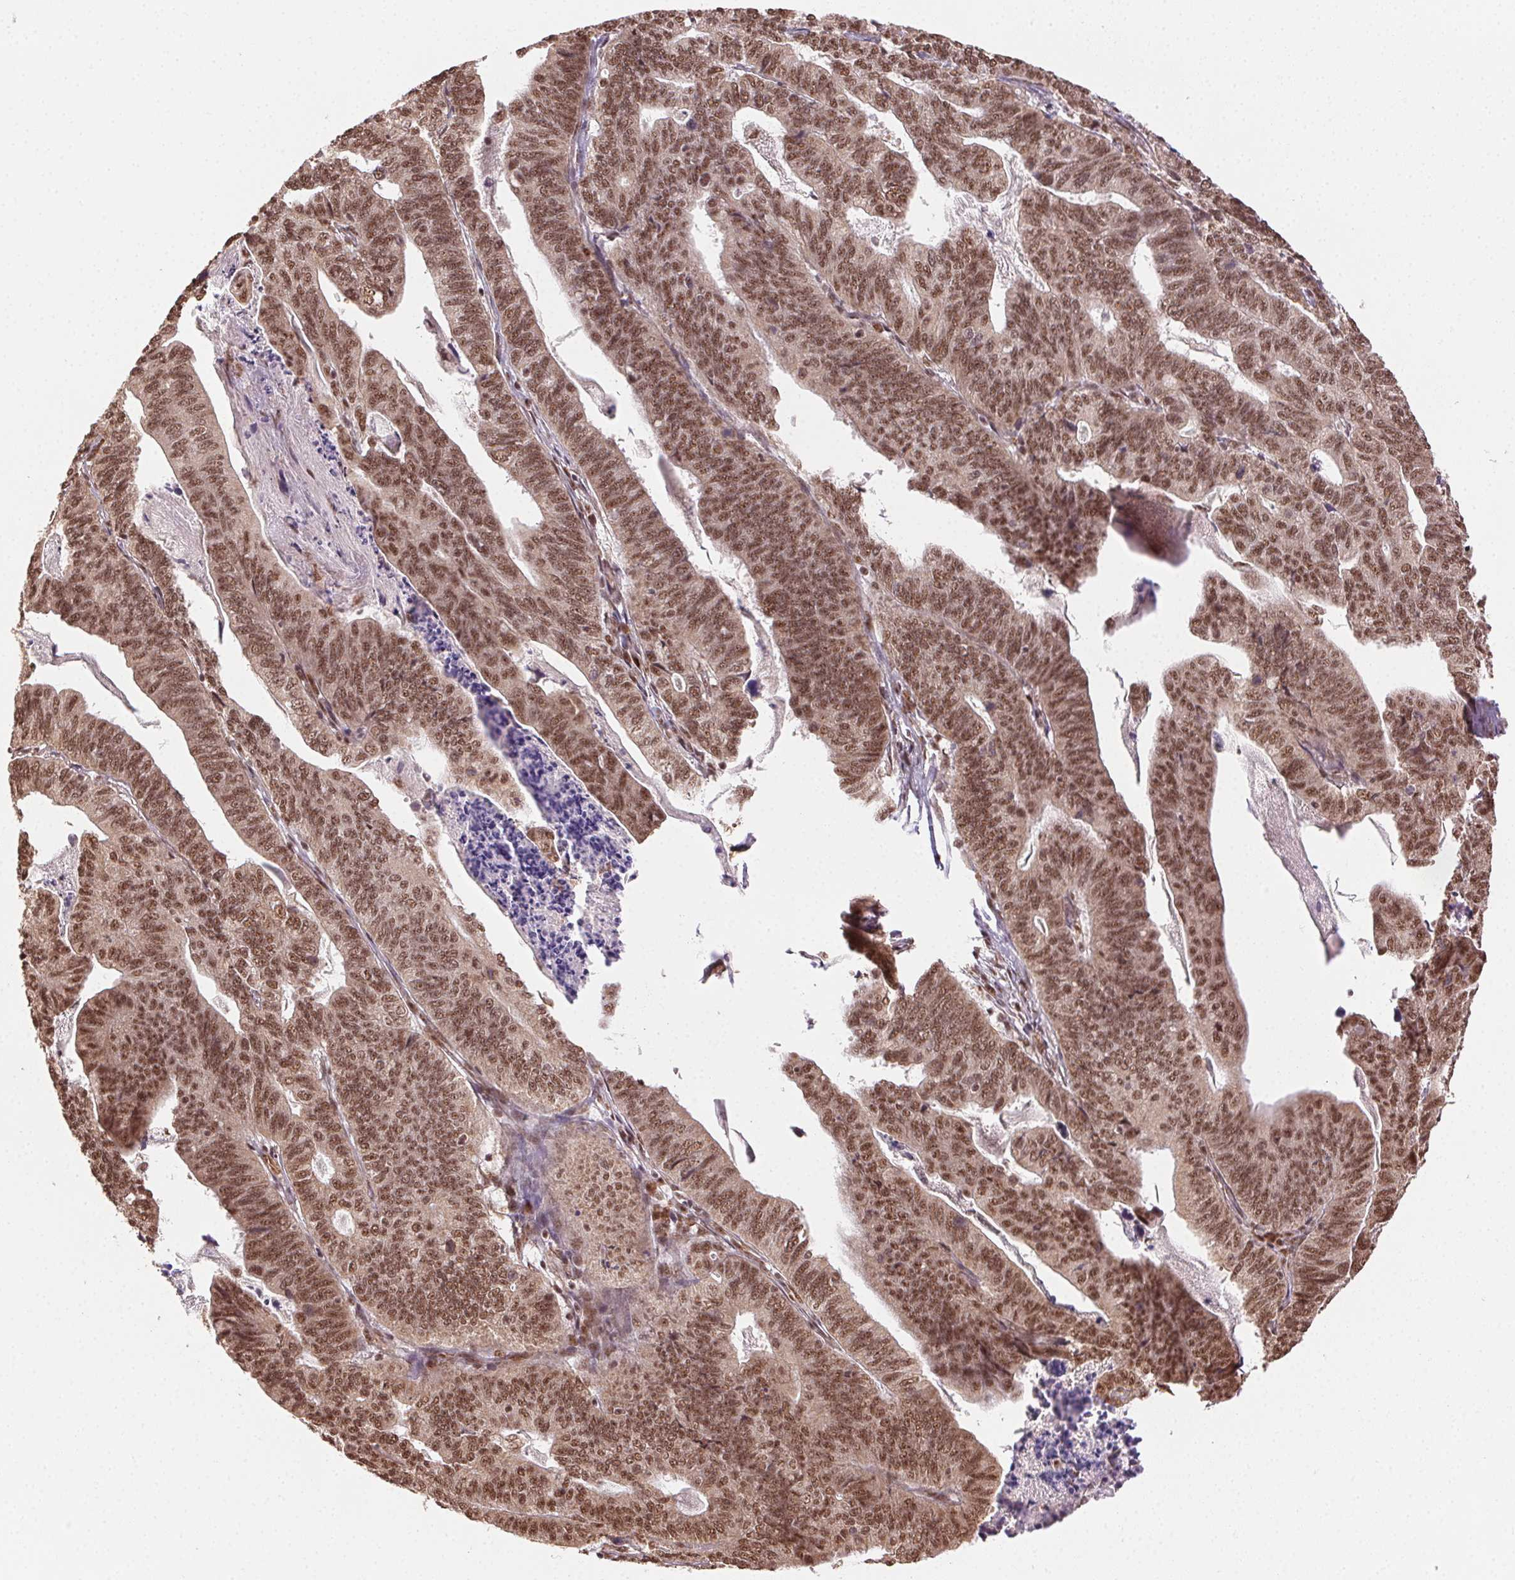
{"staining": {"intensity": "moderate", "quantity": ">75%", "location": "cytoplasmic/membranous,nuclear"}, "tissue": "stomach cancer", "cell_type": "Tumor cells", "image_type": "cancer", "snomed": [{"axis": "morphology", "description": "Adenocarcinoma, NOS"}, {"axis": "topography", "description": "Stomach, upper"}], "caption": "This image shows IHC staining of adenocarcinoma (stomach), with medium moderate cytoplasmic/membranous and nuclear staining in about >75% of tumor cells.", "gene": "TREML4", "patient": {"sex": "female", "age": 67}}